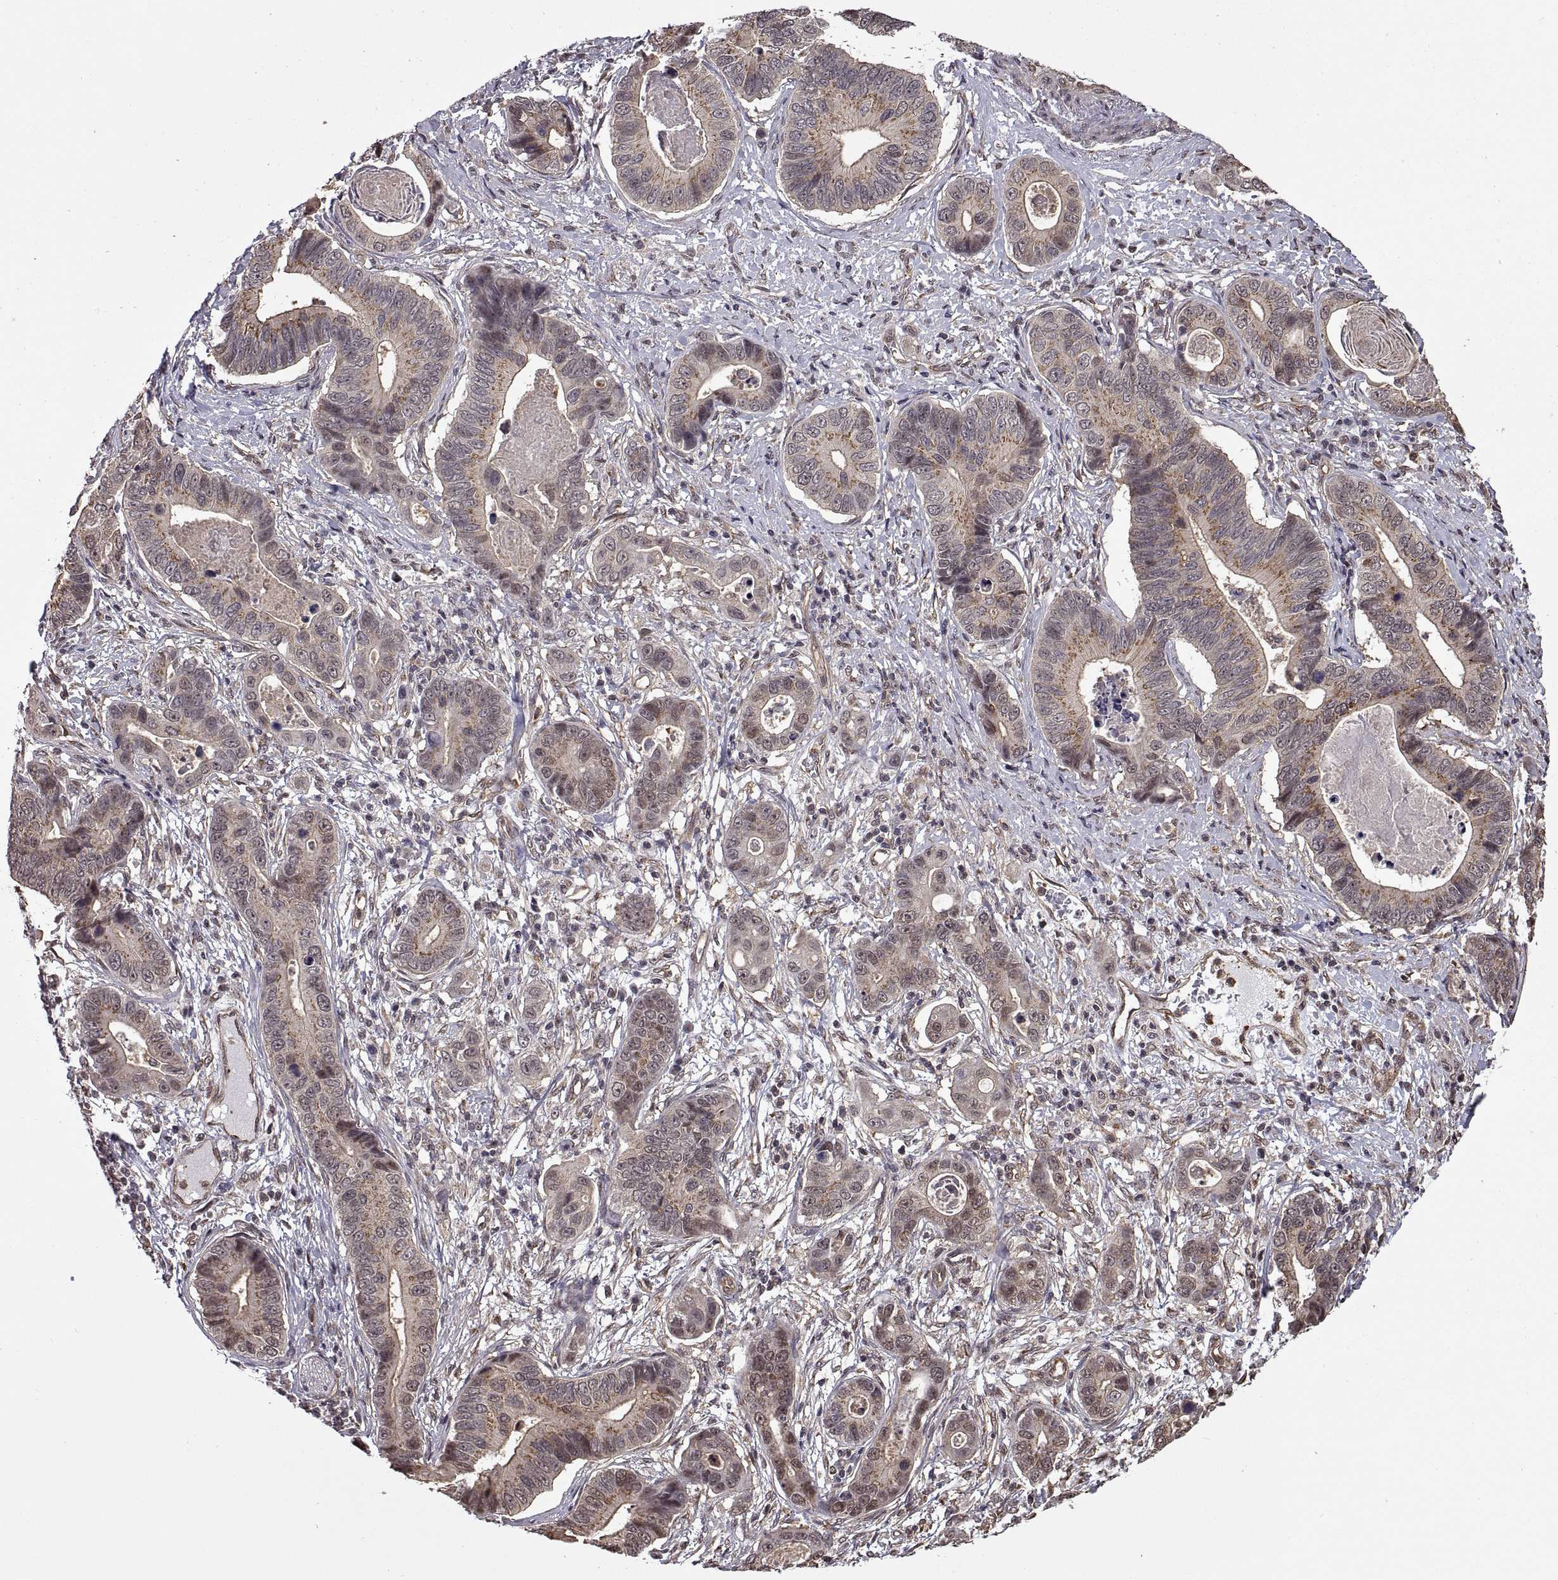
{"staining": {"intensity": "weak", "quantity": ">75%", "location": "cytoplasmic/membranous"}, "tissue": "stomach cancer", "cell_type": "Tumor cells", "image_type": "cancer", "snomed": [{"axis": "morphology", "description": "Adenocarcinoma, NOS"}, {"axis": "topography", "description": "Stomach"}], "caption": "Approximately >75% of tumor cells in human adenocarcinoma (stomach) display weak cytoplasmic/membranous protein expression as visualized by brown immunohistochemical staining.", "gene": "ARRB1", "patient": {"sex": "male", "age": 84}}